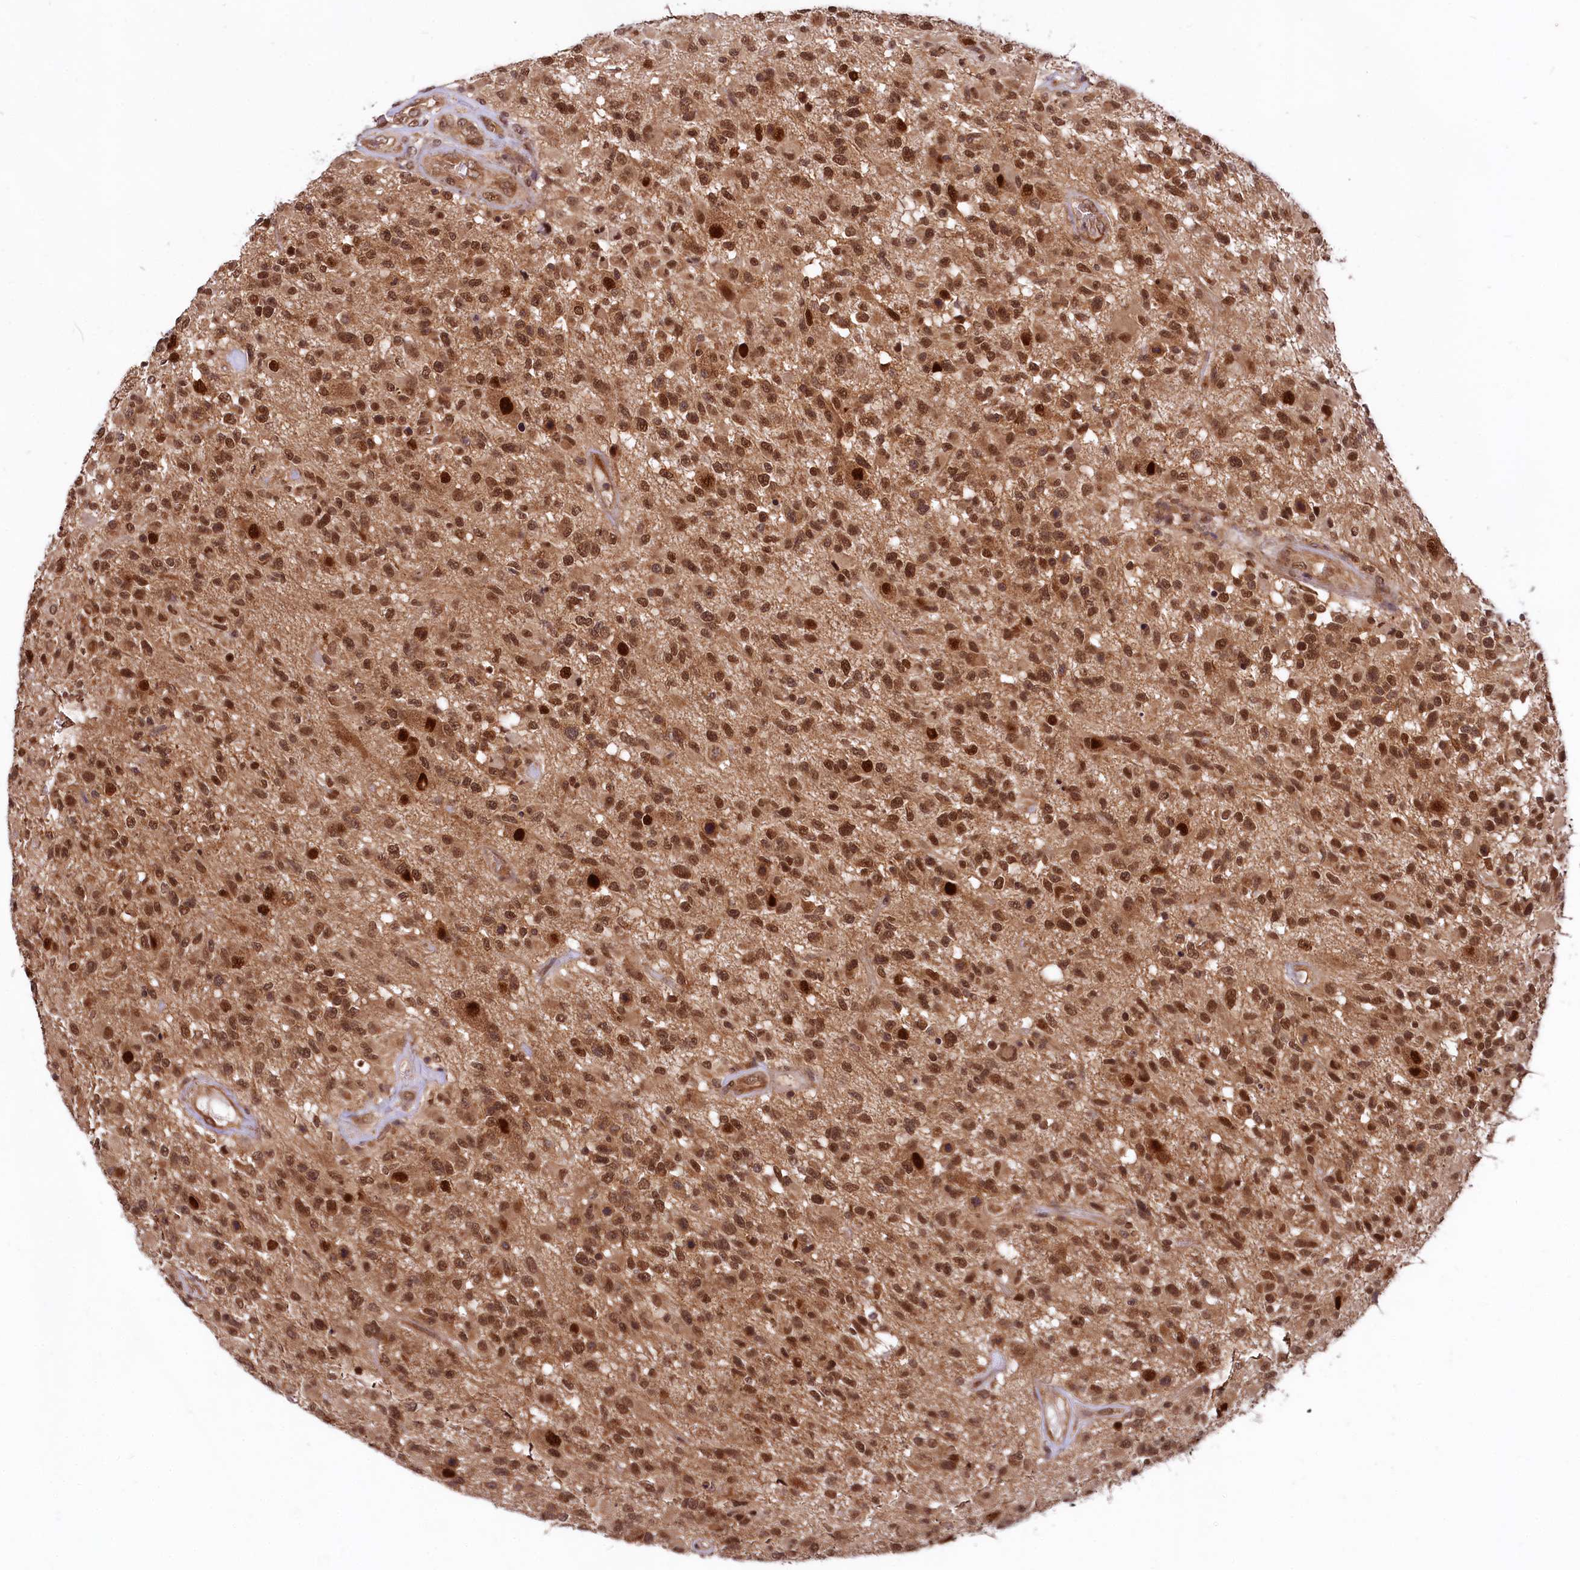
{"staining": {"intensity": "strong", "quantity": ">75%", "location": "cytoplasmic/membranous,nuclear"}, "tissue": "glioma", "cell_type": "Tumor cells", "image_type": "cancer", "snomed": [{"axis": "morphology", "description": "Glioma, malignant, High grade"}, {"axis": "morphology", "description": "Glioblastoma, NOS"}, {"axis": "topography", "description": "Brain"}], "caption": "A micrograph showing strong cytoplasmic/membranous and nuclear expression in about >75% of tumor cells in glioblastoma, as visualized by brown immunohistochemical staining.", "gene": "UBE3A", "patient": {"sex": "male", "age": 60}}